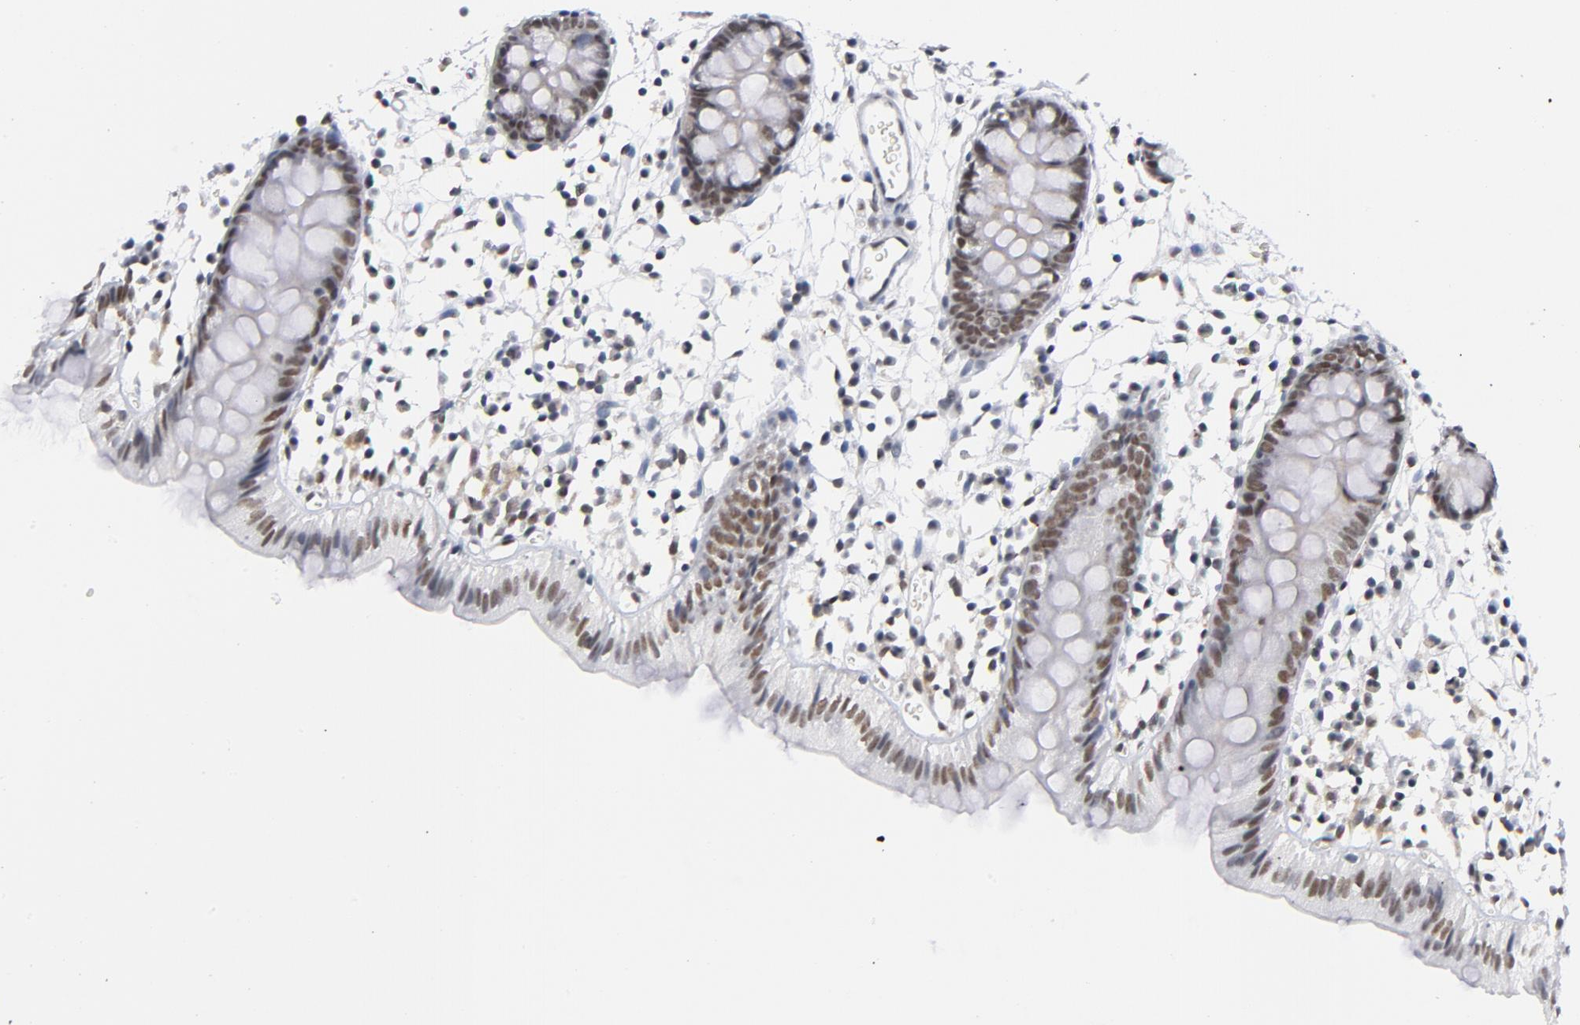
{"staining": {"intensity": "negative", "quantity": "none", "location": "none"}, "tissue": "colon", "cell_type": "Endothelial cells", "image_type": "normal", "snomed": [{"axis": "morphology", "description": "Normal tissue, NOS"}, {"axis": "topography", "description": "Colon"}], "caption": "Human colon stained for a protein using immunohistochemistry demonstrates no expression in endothelial cells.", "gene": "BAP1", "patient": {"sex": "male", "age": 14}}